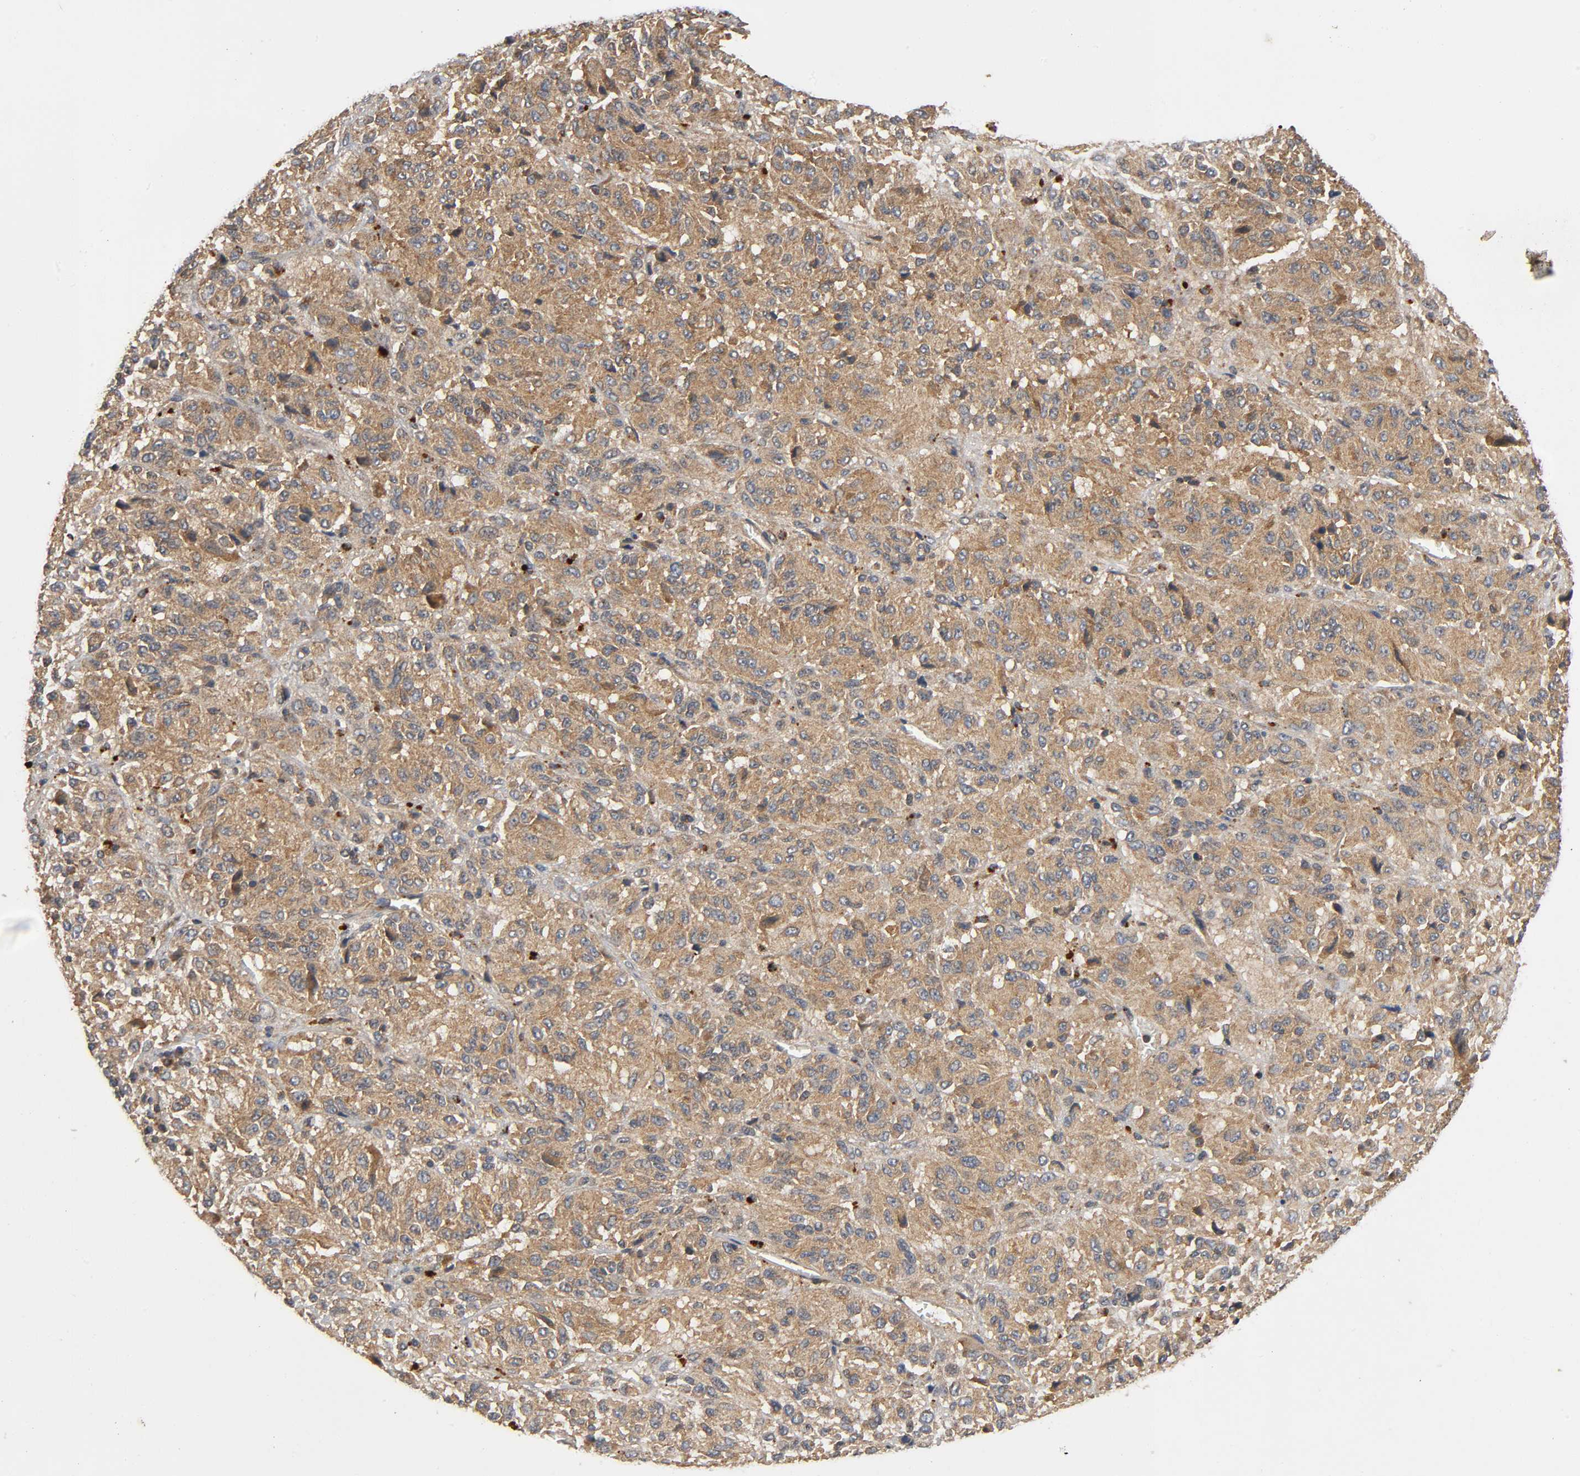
{"staining": {"intensity": "moderate", "quantity": ">75%", "location": "cytoplasmic/membranous"}, "tissue": "melanoma", "cell_type": "Tumor cells", "image_type": "cancer", "snomed": [{"axis": "morphology", "description": "Malignant melanoma, Metastatic site"}, {"axis": "topography", "description": "Lung"}], "caption": "This image demonstrates immunohistochemistry staining of human malignant melanoma (metastatic site), with medium moderate cytoplasmic/membranous positivity in about >75% of tumor cells.", "gene": "IKBKB", "patient": {"sex": "male", "age": 64}}